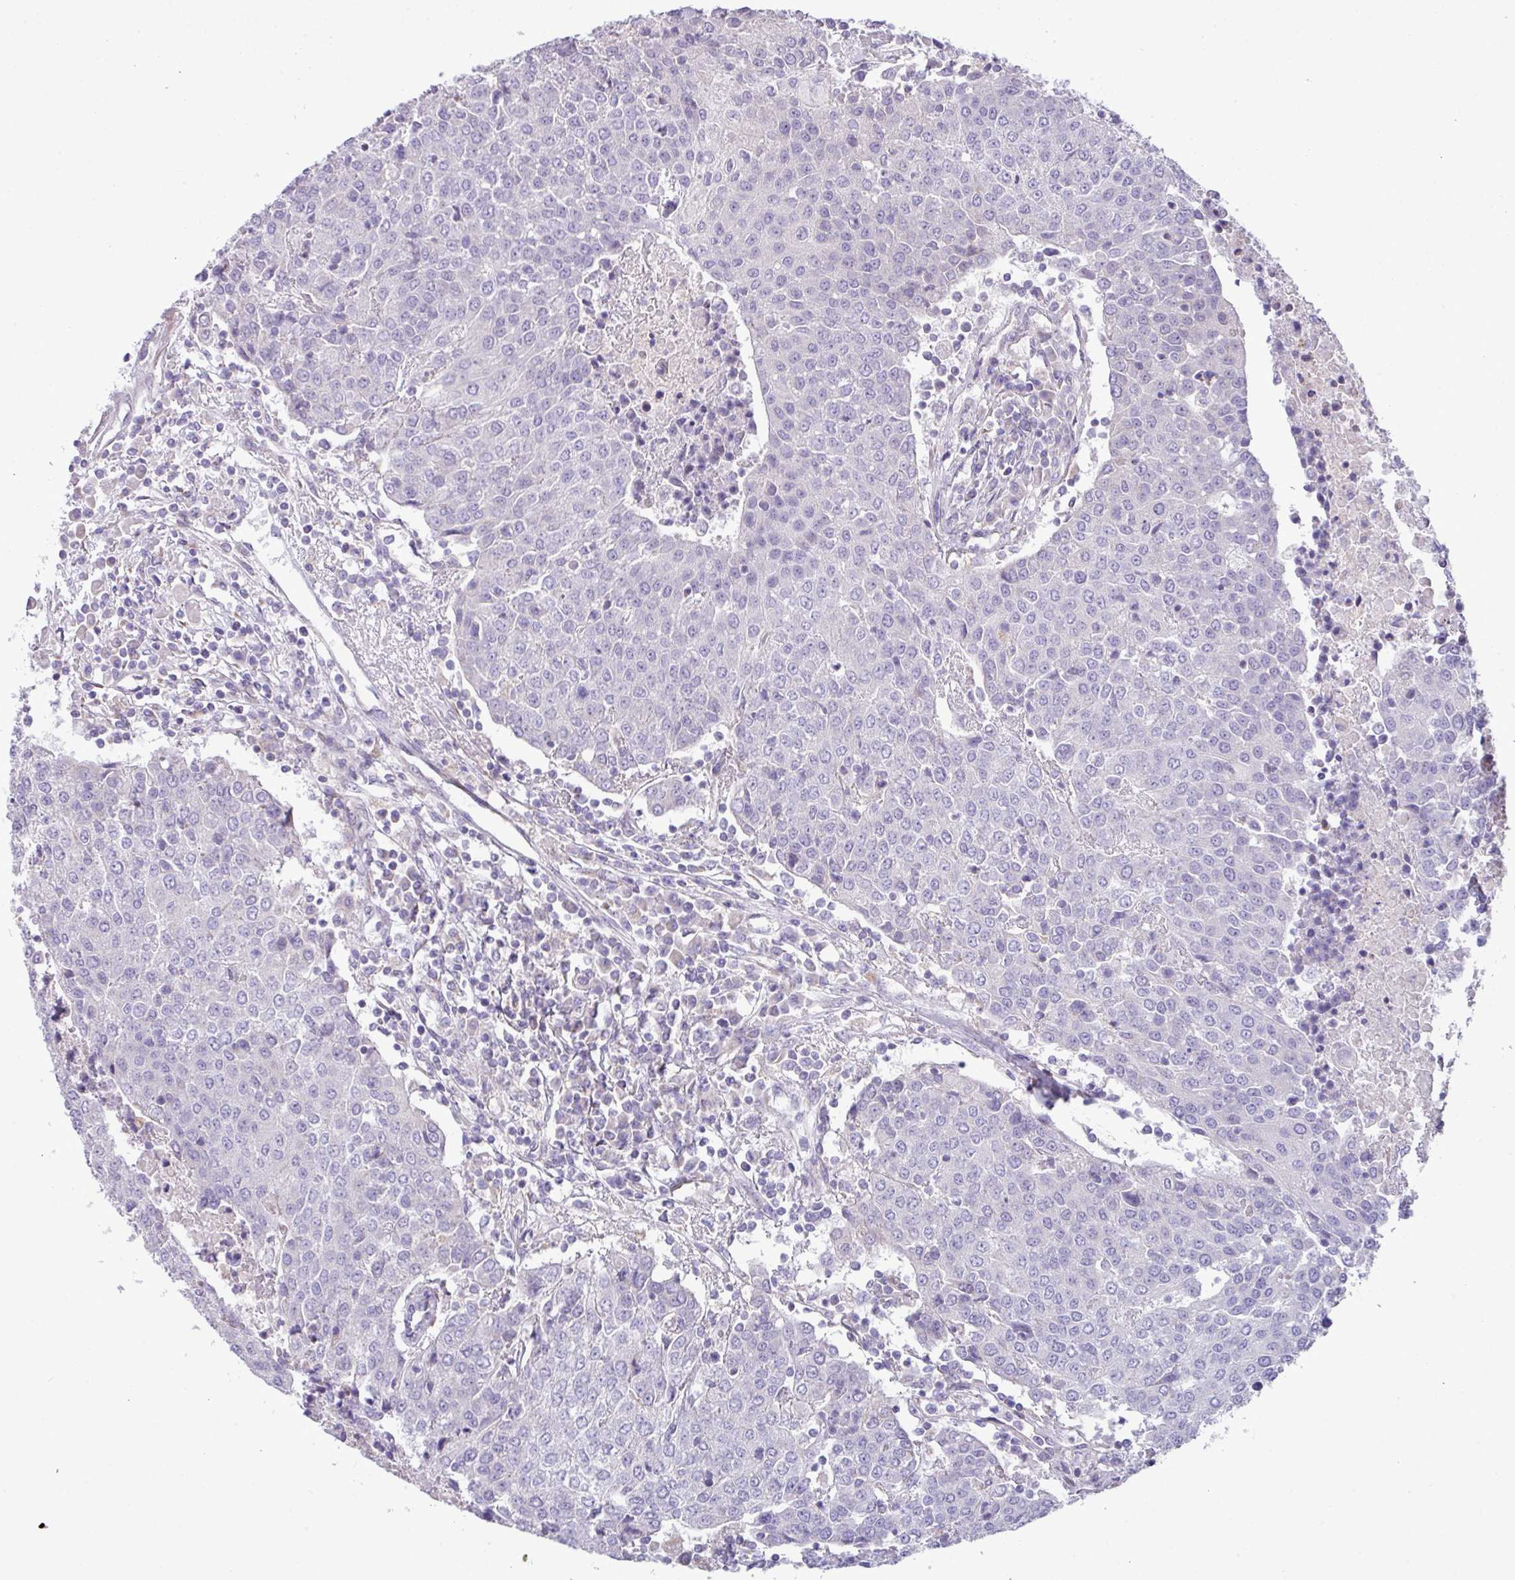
{"staining": {"intensity": "negative", "quantity": "none", "location": "none"}, "tissue": "urothelial cancer", "cell_type": "Tumor cells", "image_type": "cancer", "snomed": [{"axis": "morphology", "description": "Urothelial carcinoma, High grade"}, {"axis": "topography", "description": "Urinary bladder"}], "caption": "This is a histopathology image of immunohistochemistry staining of urothelial cancer, which shows no positivity in tumor cells. Brightfield microscopy of immunohistochemistry stained with DAB (3,3'-diaminobenzidine) (brown) and hematoxylin (blue), captured at high magnification.", "gene": "IRGC", "patient": {"sex": "female", "age": 85}}